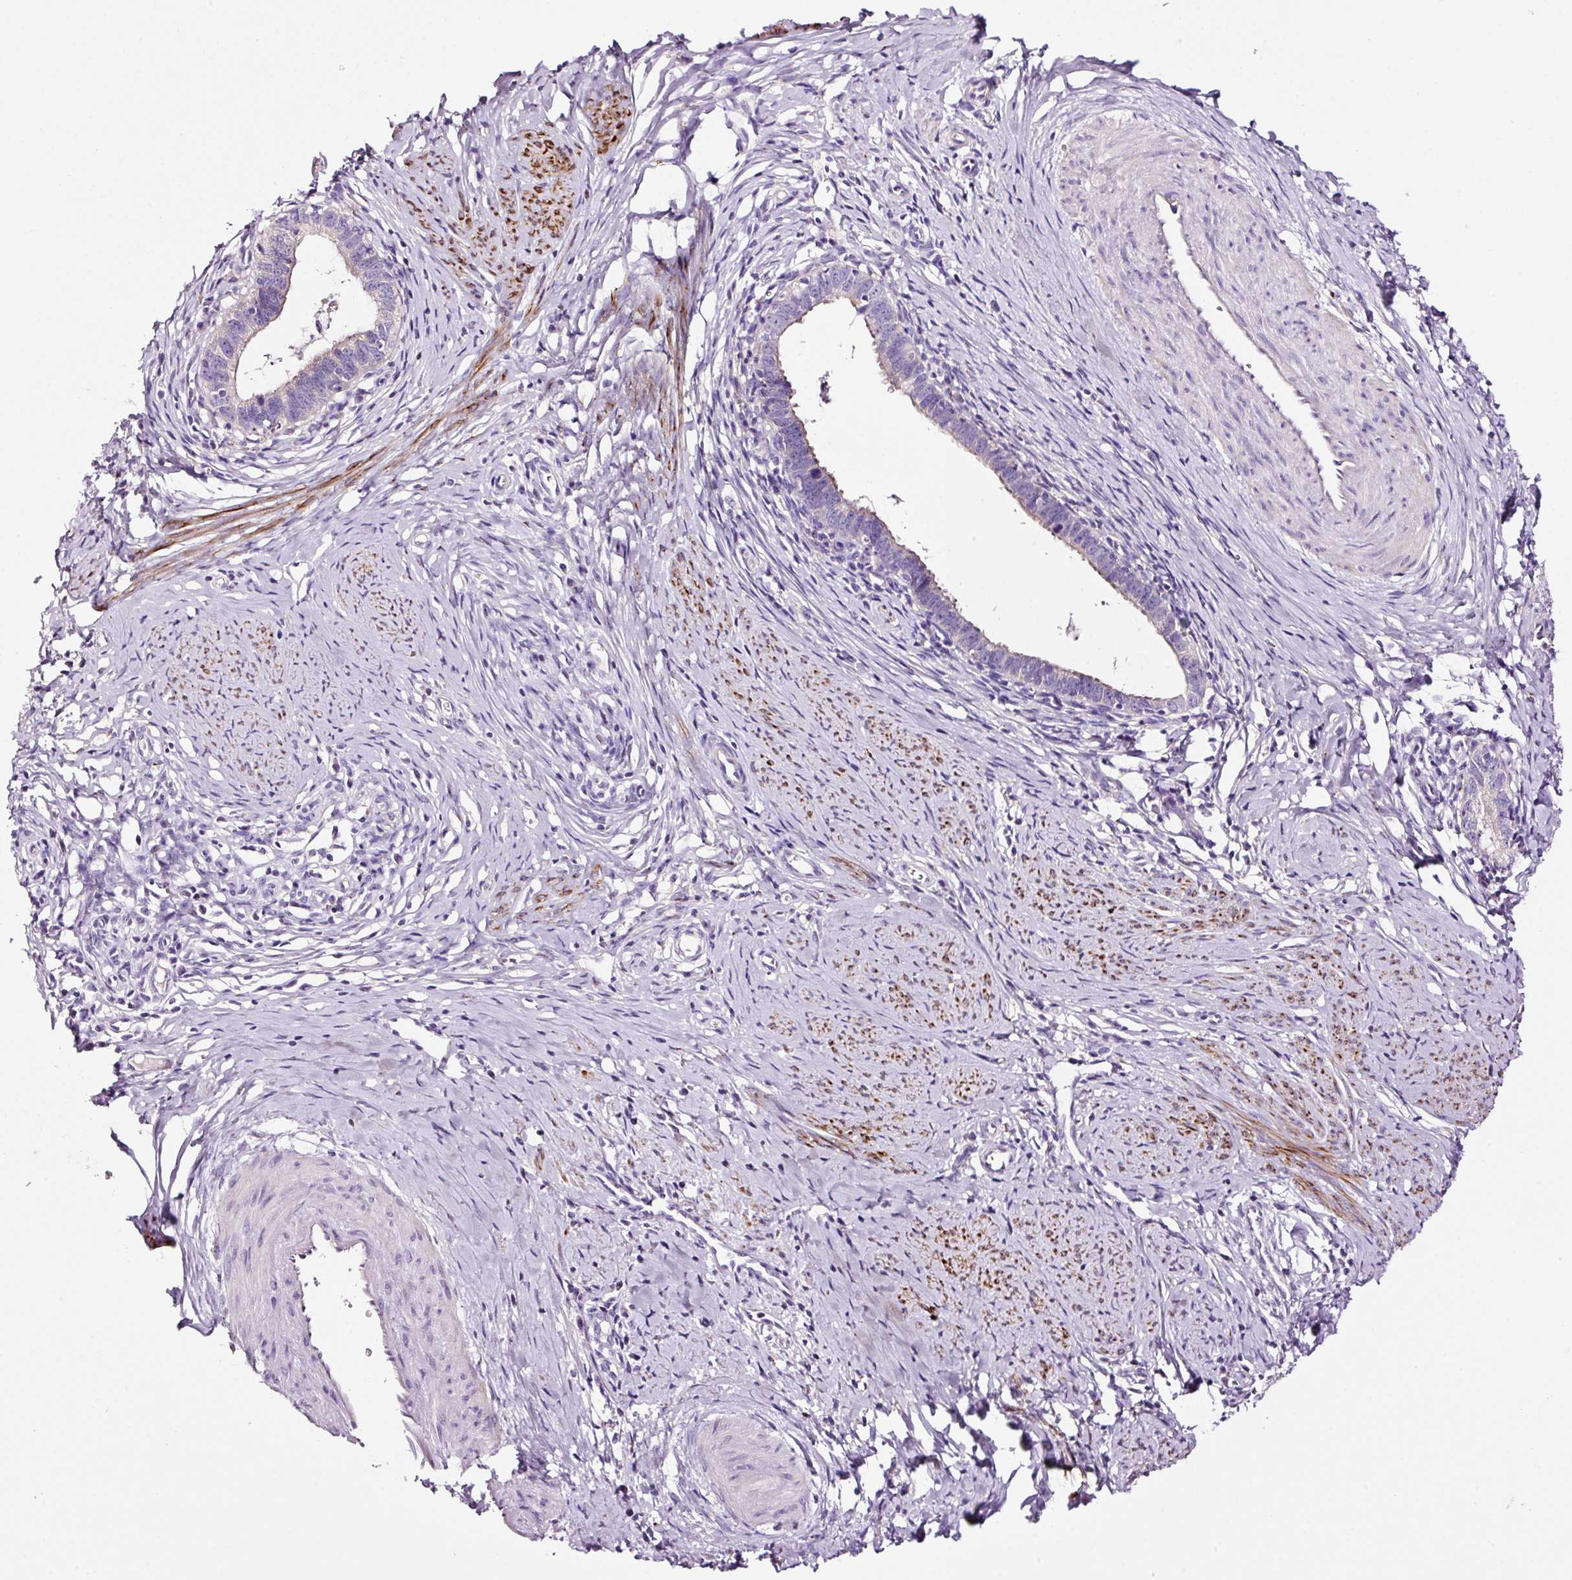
{"staining": {"intensity": "negative", "quantity": "none", "location": "none"}, "tissue": "cervical cancer", "cell_type": "Tumor cells", "image_type": "cancer", "snomed": [{"axis": "morphology", "description": "Adenocarcinoma, NOS"}, {"axis": "topography", "description": "Cervix"}], "caption": "Immunohistochemistry image of neoplastic tissue: human cervical adenocarcinoma stained with DAB reveals no significant protein expression in tumor cells.", "gene": "PAM", "patient": {"sex": "female", "age": 36}}